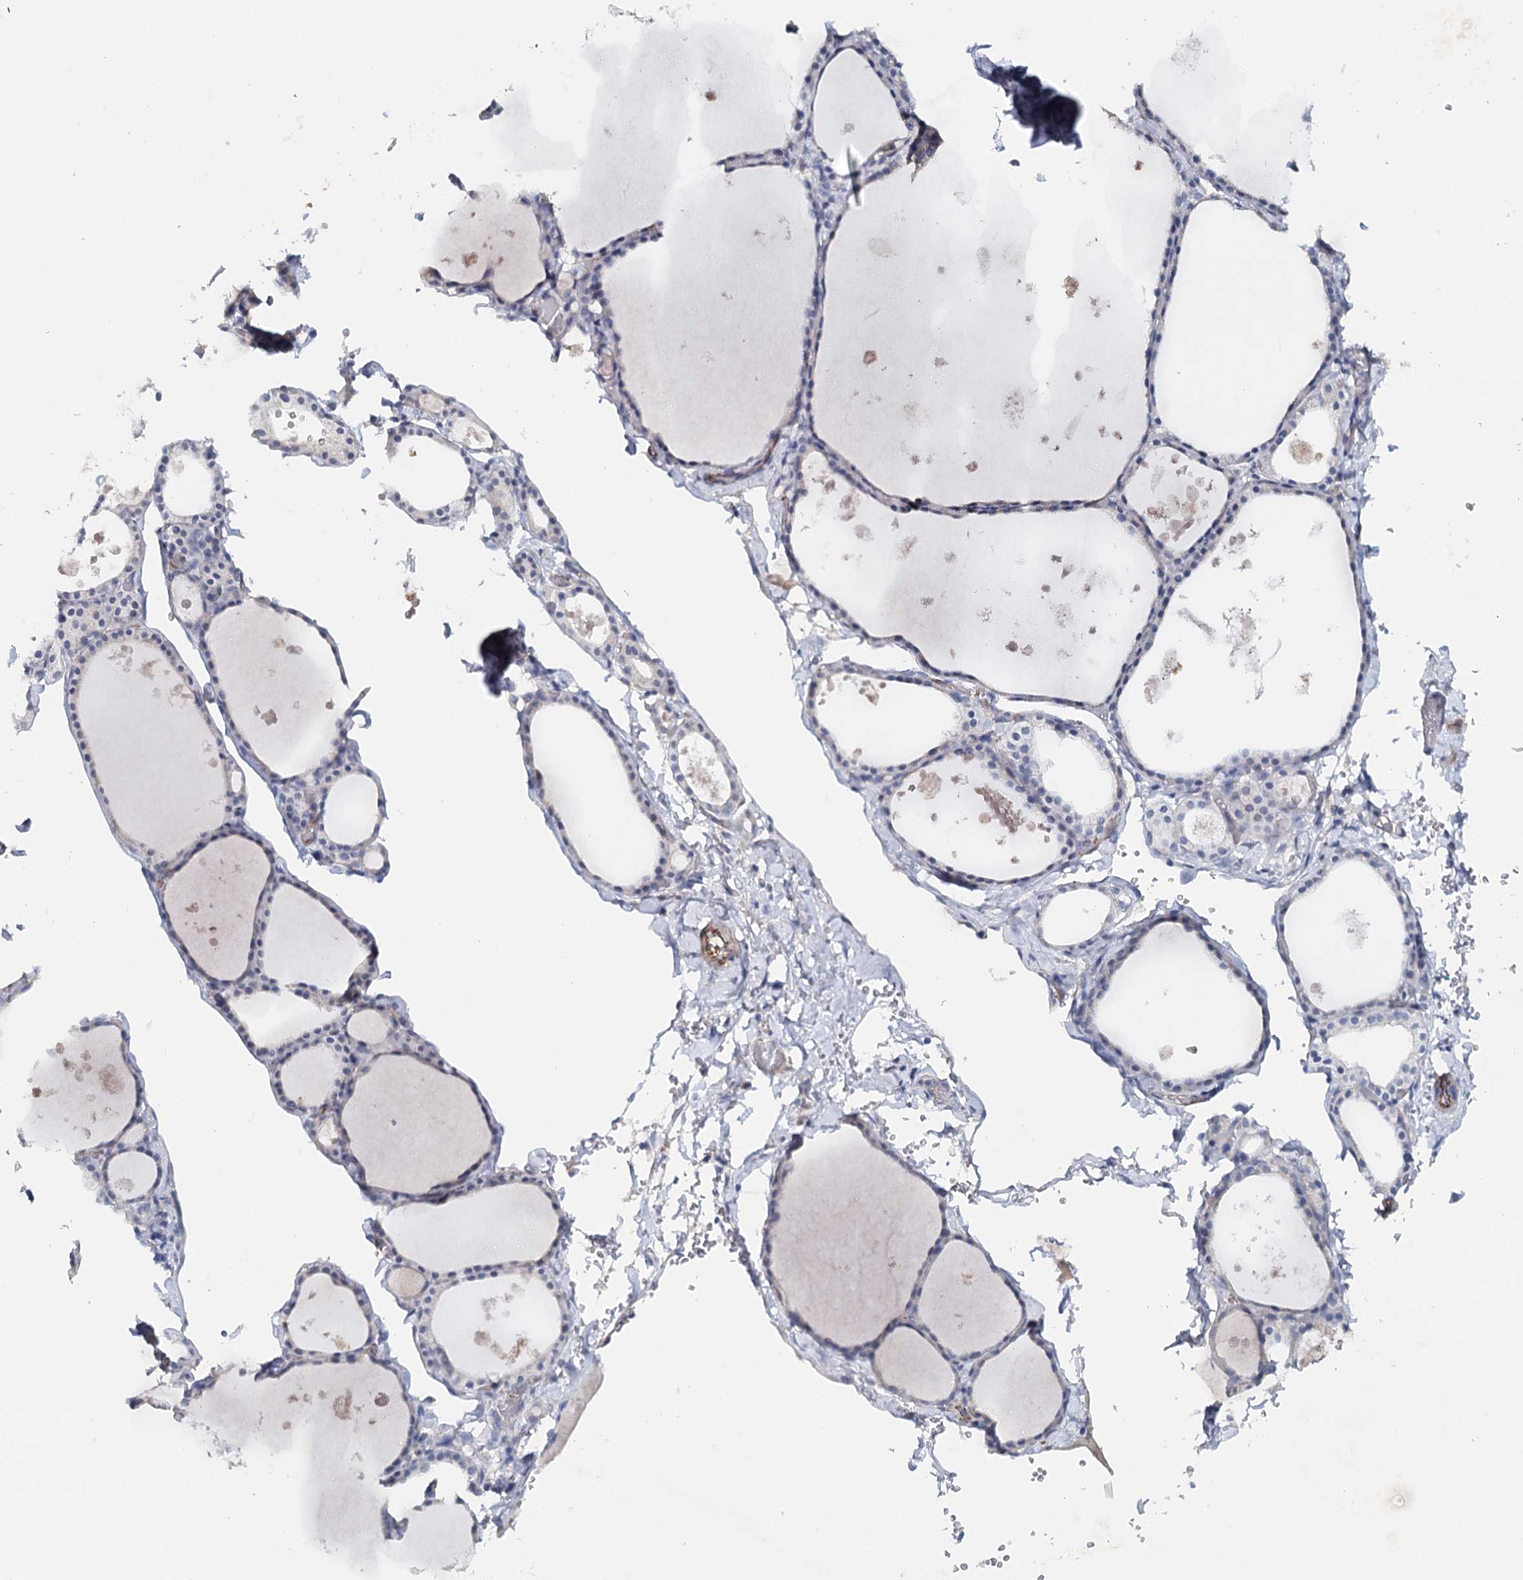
{"staining": {"intensity": "negative", "quantity": "none", "location": "none"}, "tissue": "thyroid gland", "cell_type": "Glandular cells", "image_type": "normal", "snomed": [{"axis": "morphology", "description": "Normal tissue, NOS"}, {"axis": "topography", "description": "Thyroid gland"}], "caption": "DAB (3,3'-diaminobenzidine) immunohistochemical staining of benign human thyroid gland exhibits no significant expression in glandular cells. (Brightfield microscopy of DAB (3,3'-diaminobenzidine) immunohistochemistry (IHC) at high magnification).", "gene": "SYNPO", "patient": {"sex": "male", "age": 56}}